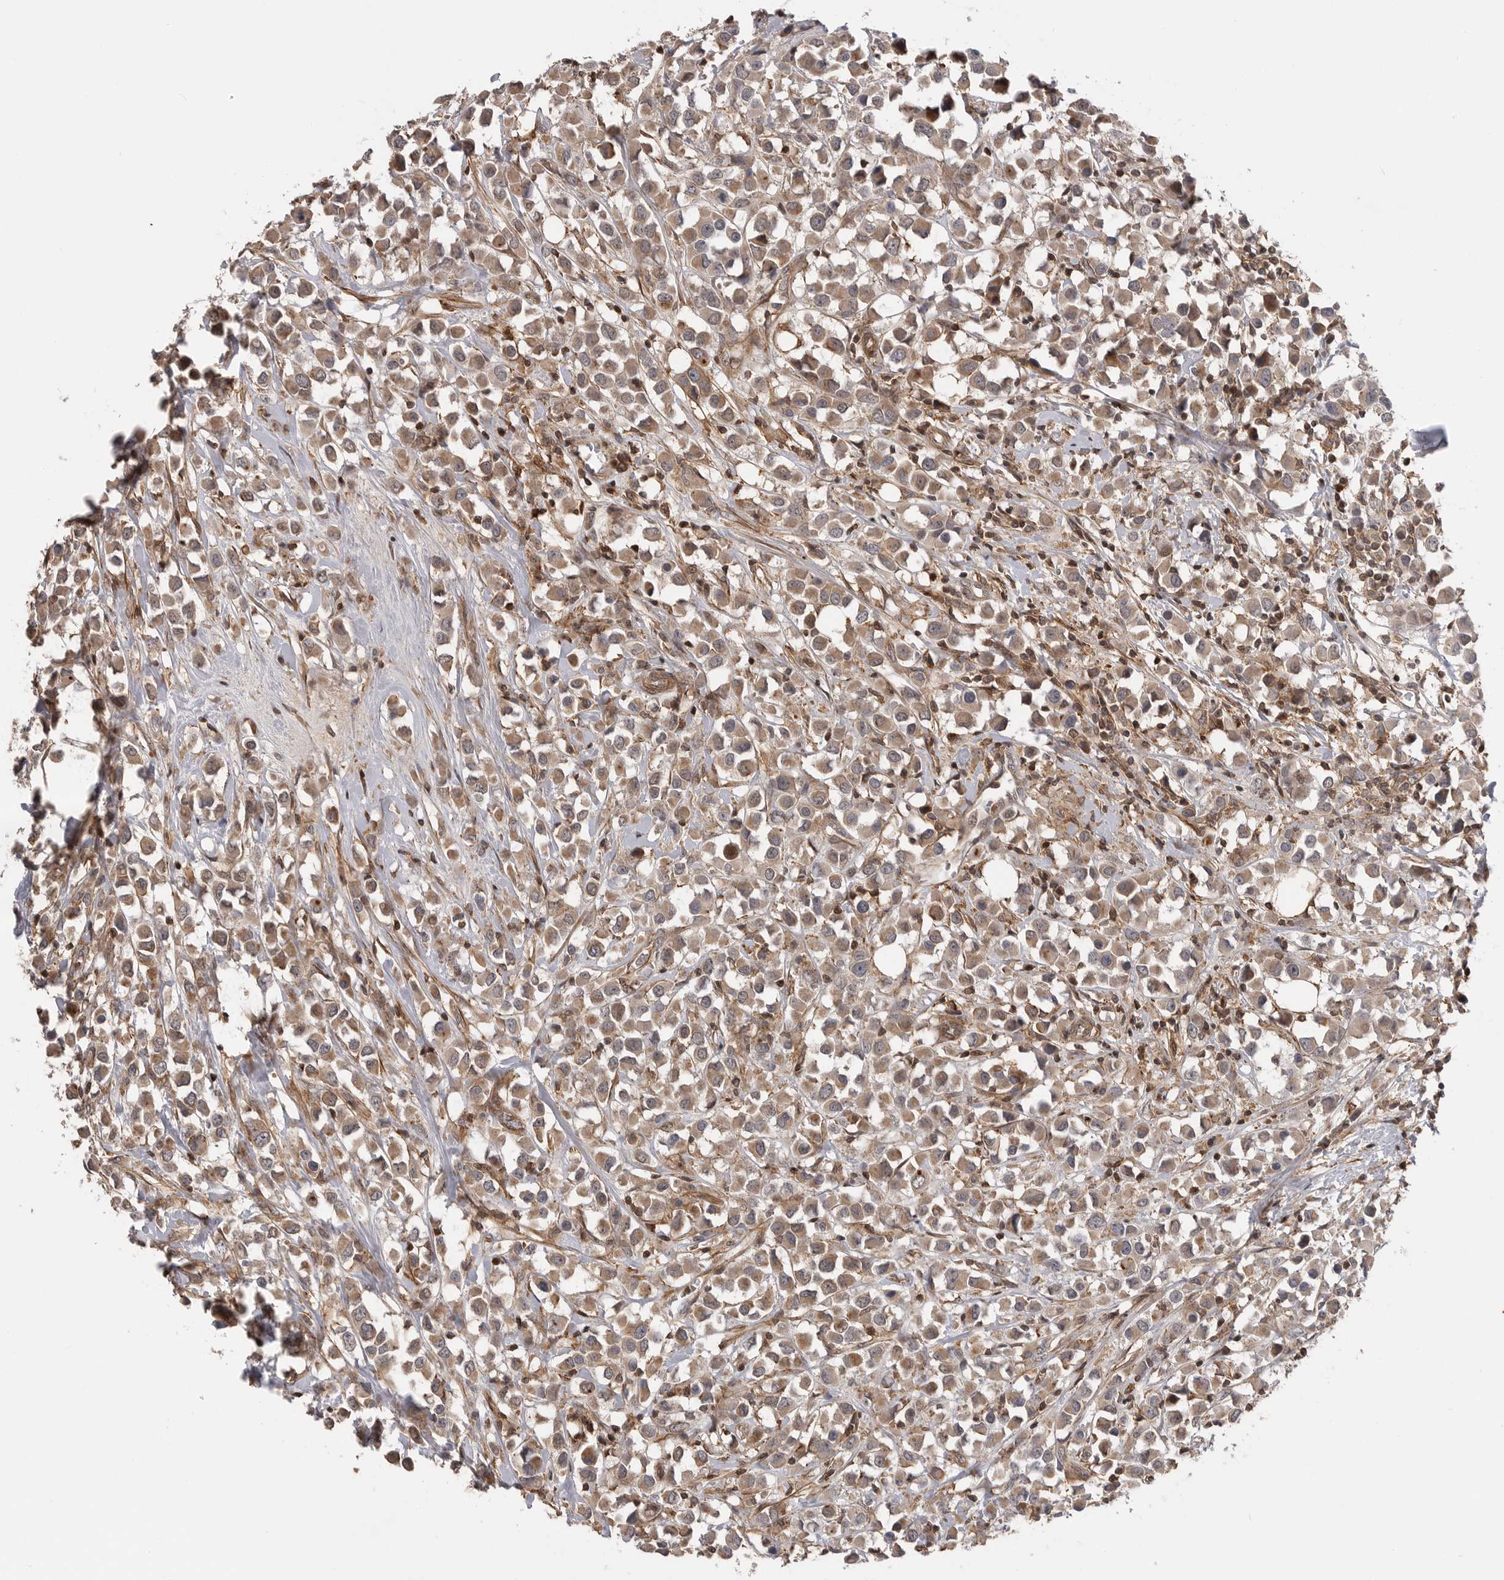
{"staining": {"intensity": "moderate", "quantity": ">75%", "location": "cytoplasmic/membranous"}, "tissue": "breast cancer", "cell_type": "Tumor cells", "image_type": "cancer", "snomed": [{"axis": "morphology", "description": "Duct carcinoma"}, {"axis": "topography", "description": "Breast"}], "caption": "Breast cancer (invasive ductal carcinoma) tissue displays moderate cytoplasmic/membranous expression in approximately >75% of tumor cells", "gene": "TRIM56", "patient": {"sex": "female", "age": 61}}